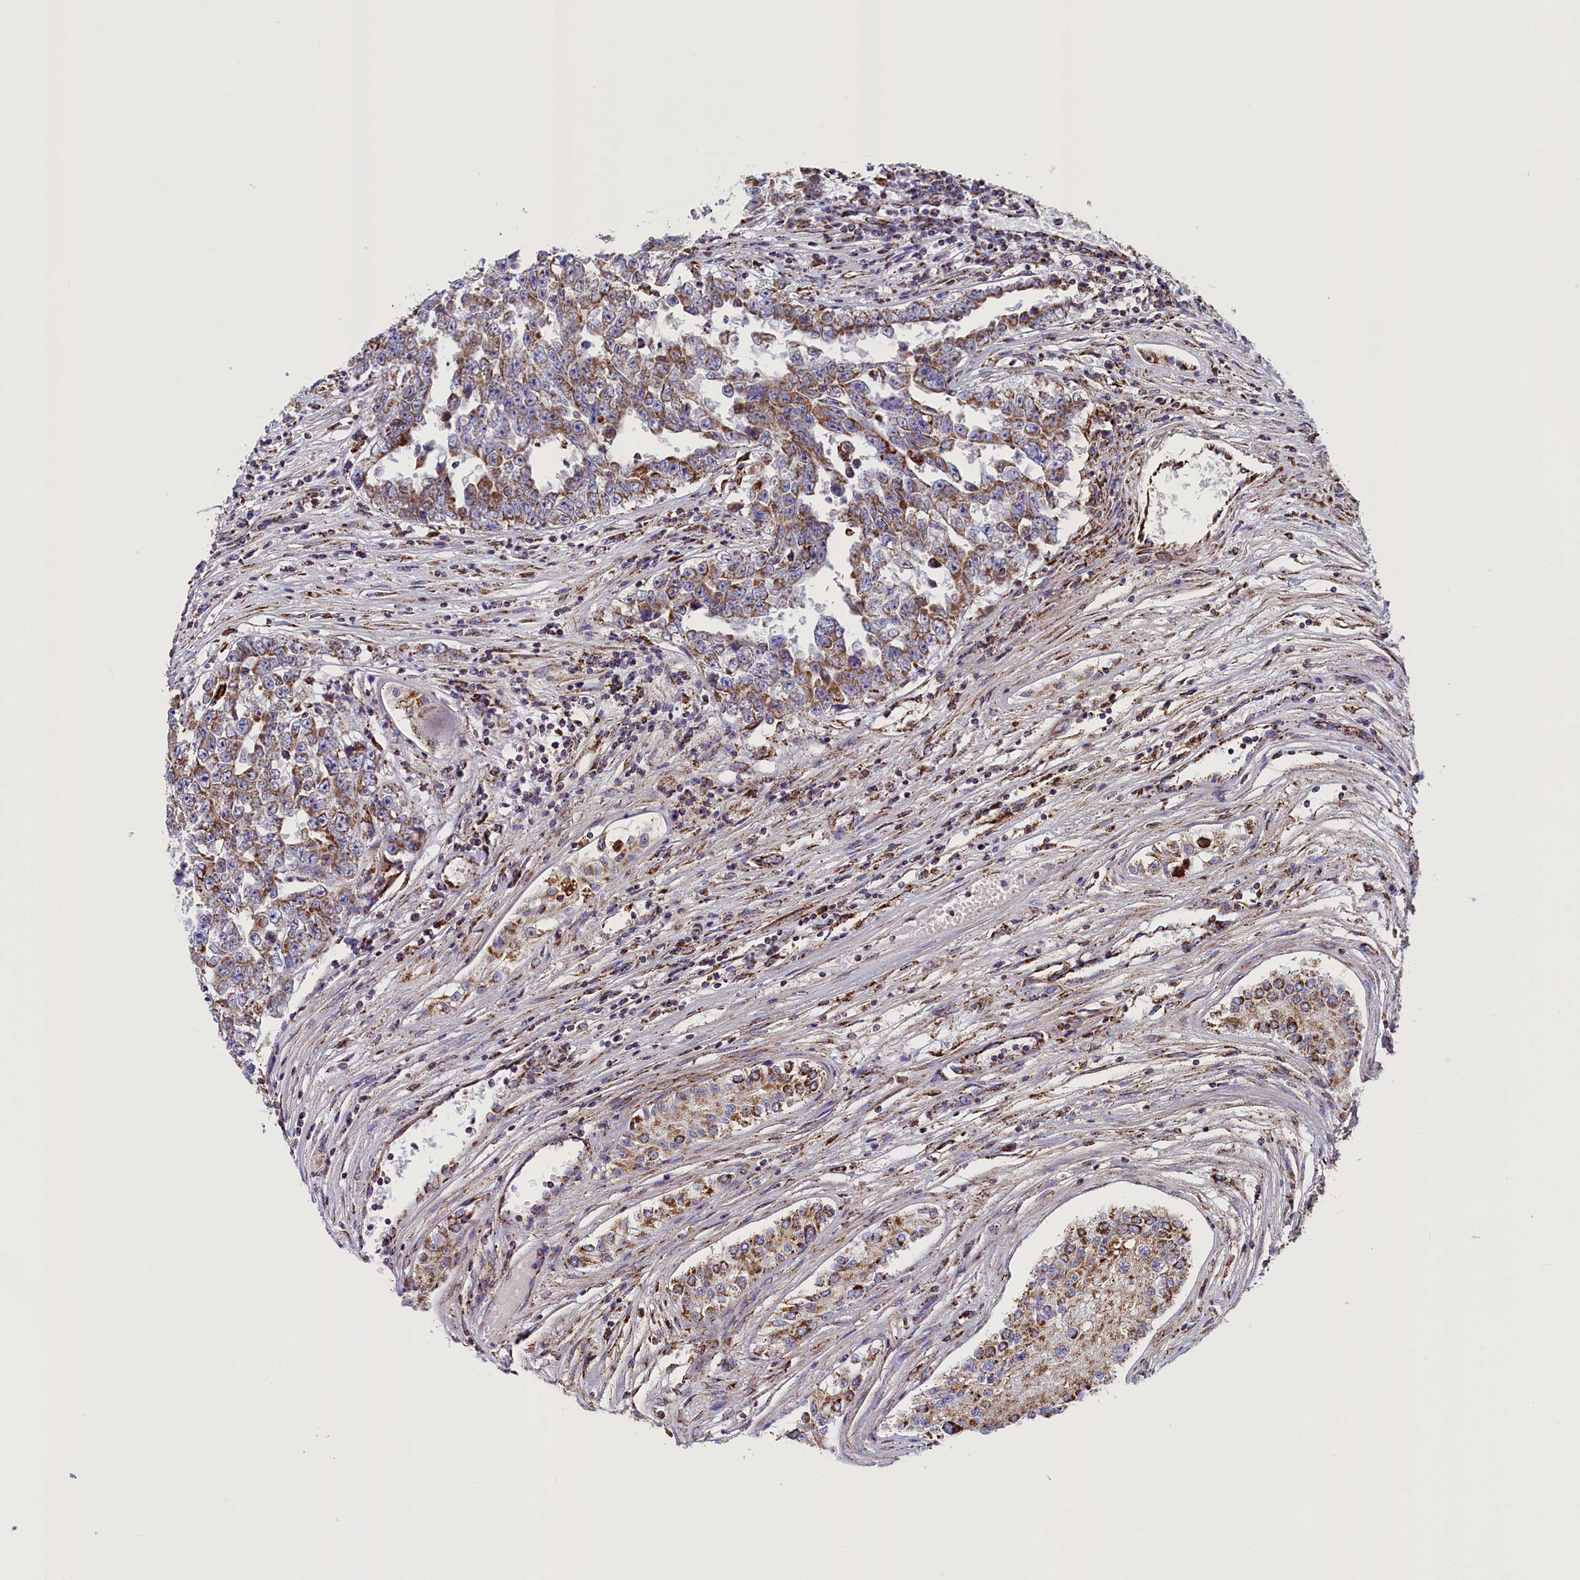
{"staining": {"intensity": "moderate", "quantity": ">75%", "location": "cytoplasmic/membranous"}, "tissue": "testis cancer", "cell_type": "Tumor cells", "image_type": "cancer", "snomed": [{"axis": "morphology", "description": "Carcinoma, Embryonal, NOS"}, {"axis": "topography", "description": "Testis"}], "caption": "Immunohistochemistry (IHC) micrograph of neoplastic tissue: human testis embryonal carcinoma stained using IHC displays medium levels of moderate protein expression localized specifically in the cytoplasmic/membranous of tumor cells, appearing as a cytoplasmic/membranous brown color.", "gene": "SLC39A3", "patient": {"sex": "male", "age": 25}}